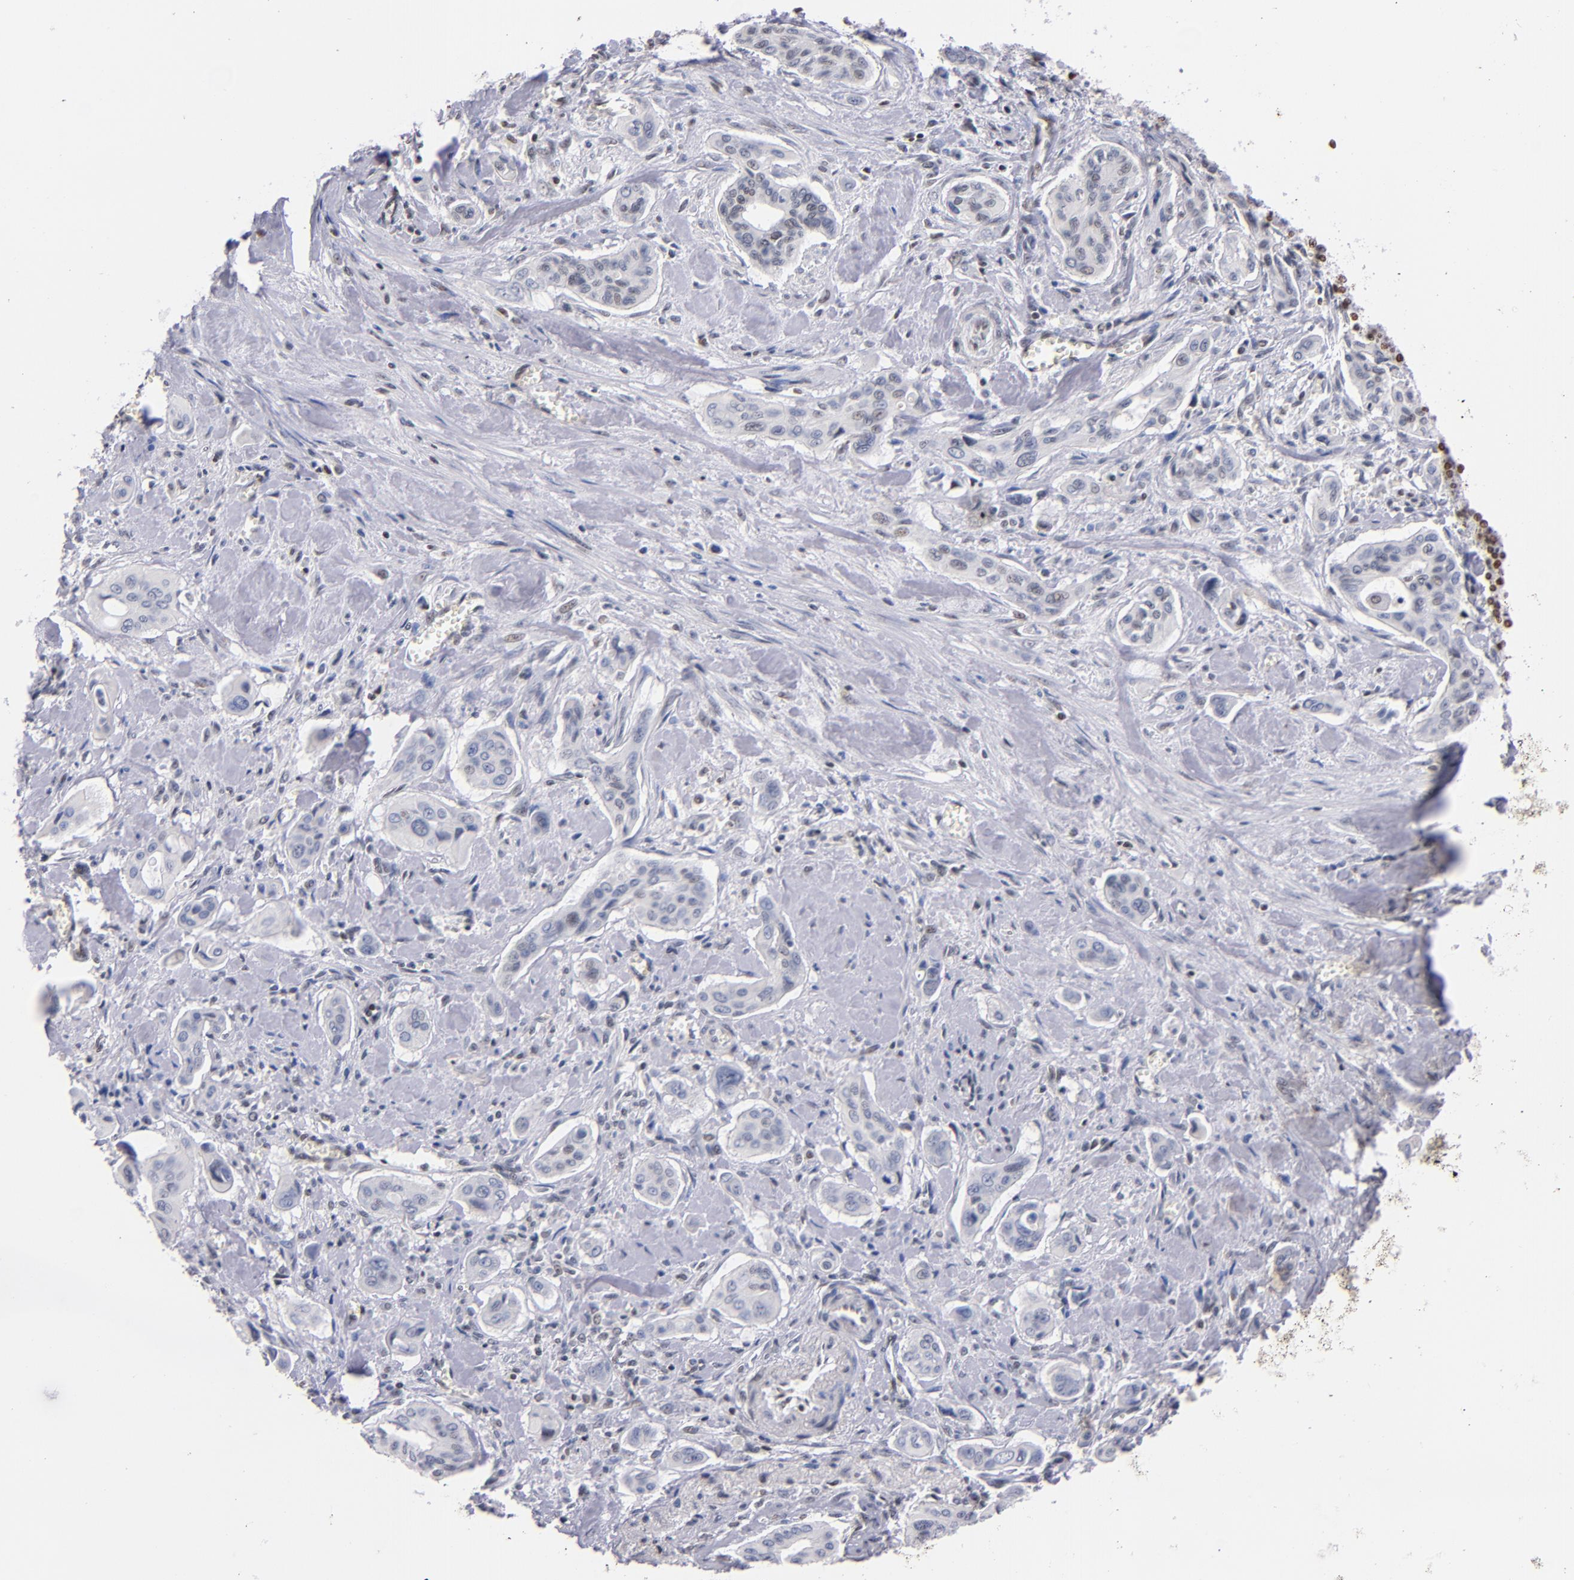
{"staining": {"intensity": "weak", "quantity": "<25%", "location": "nuclear"}, "tissue": "pancreatic cancer", "cell_type": "Tumor cells", "image_type": "cancer", "snomed": [{"axis": "morphology", "description": "Adenocarcinoma, NOS"}, {"axis": "topography", "description": "Pancreas"}], "caption": "Adenocarcinoma (pancreatic) stained for a protein using immunohistochemistry (IHC) displays no expression tumor cells.", "gene": "IFI16", "patient": {"sex": "male", "age": 77}}